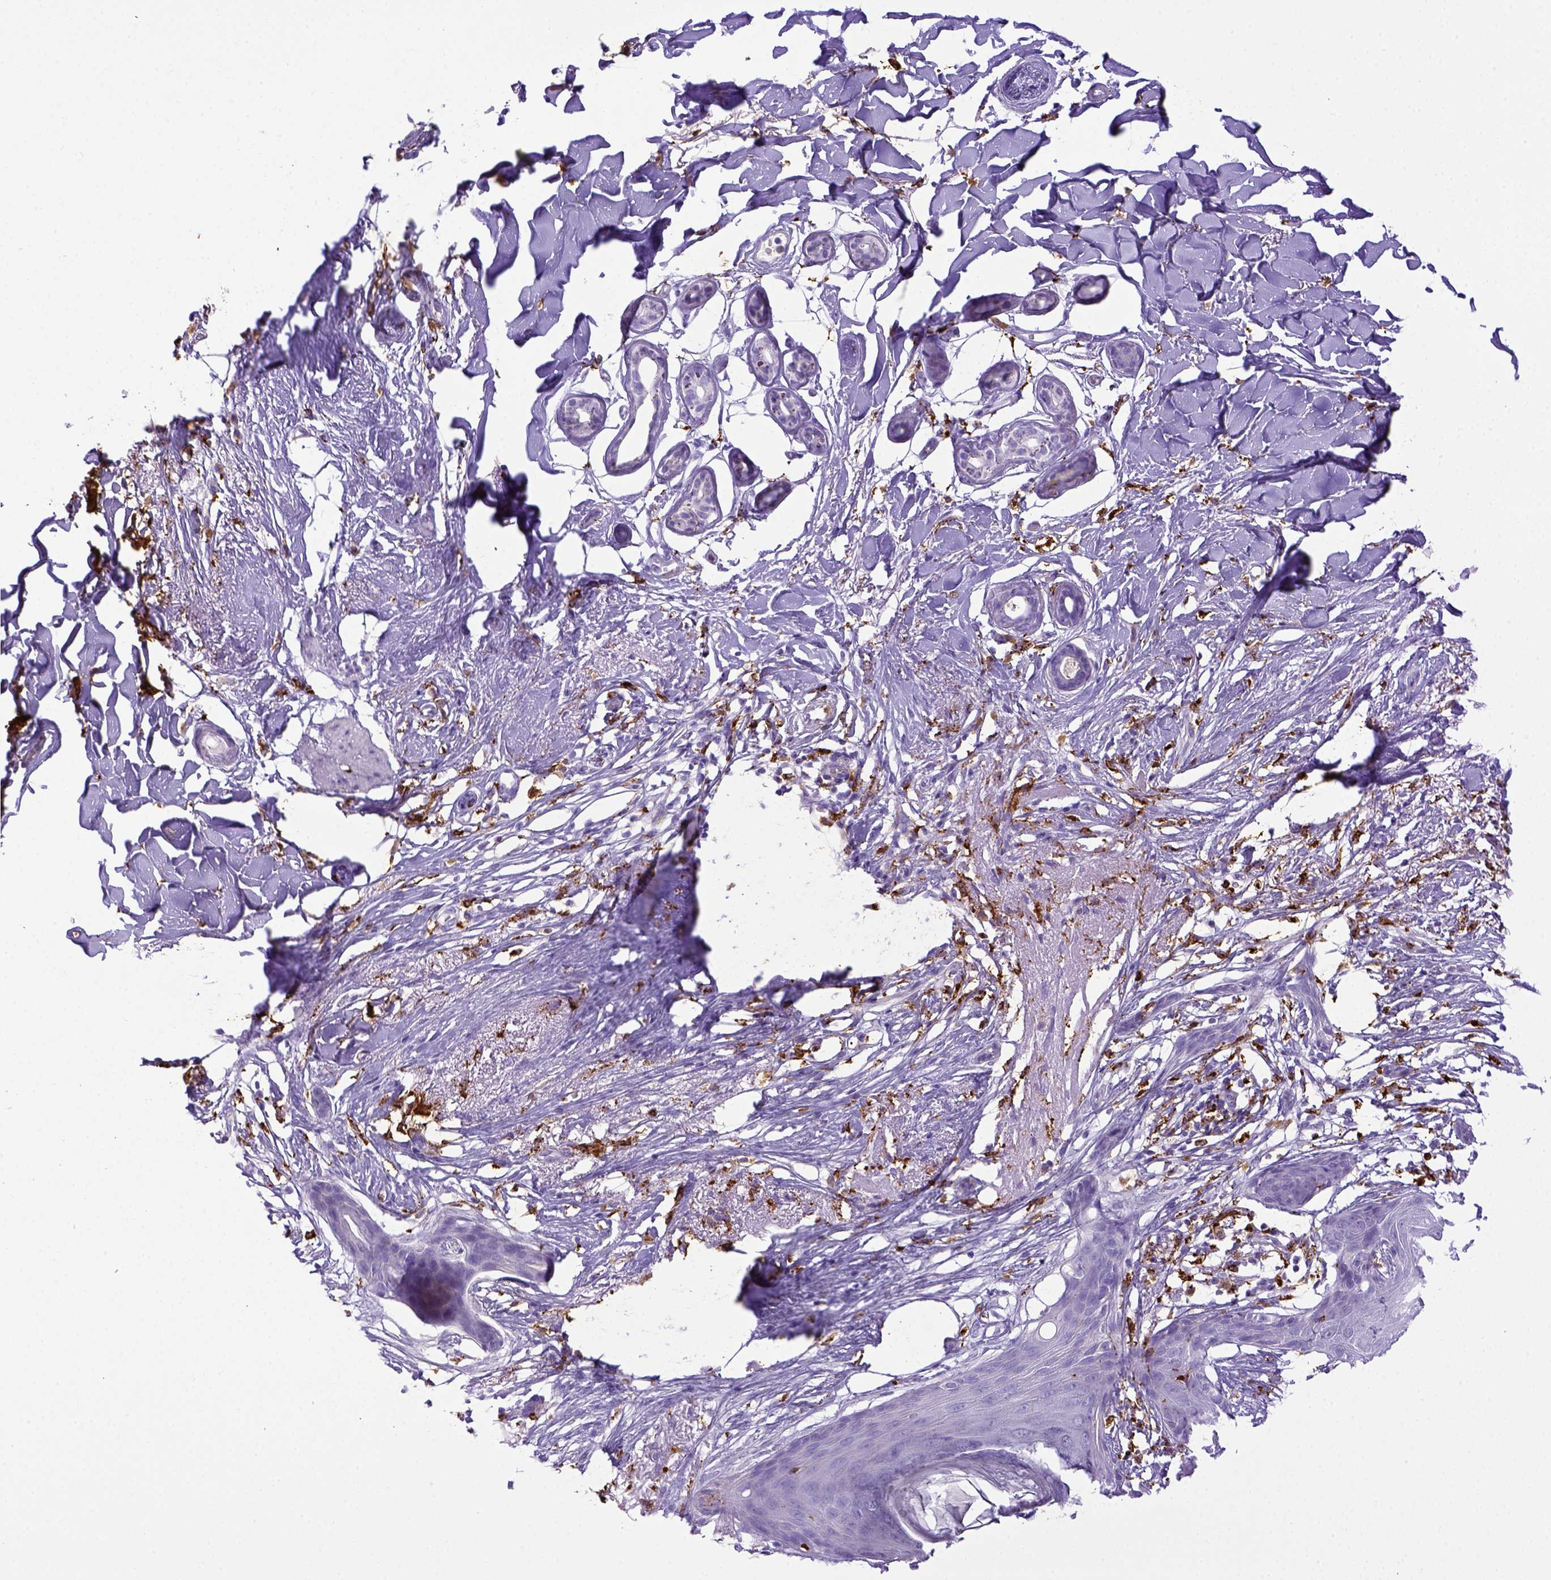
{"staining": {"intensity": "negative", "quantity": "none", "location": "none"}, "tissue": "skin cancer", "cell_type": "Tumor cells", "image_type": "cancer", "snomed": [{"axis": "morphology", "description": "Normal tissue, NOS"}, {"axis": "morphology", "description": "Basal cell carcinoma"}, {"axis": "topography", "description": "Skin"}], "caption": "An immunohistochemistry photomicrograph of skin cancer (basal cell carcinoma) is shown. There is no staining in tumor cells of skin cancer (basal cell carcinoma). (Stains: DAB (3,3'-diaminobenzidine) IHC with hematoxylin counter stain, Microscopy: brightfield microscopy at high magnification).", "gene": "CD68", "patient": {"sex": "male", "age": 84}}